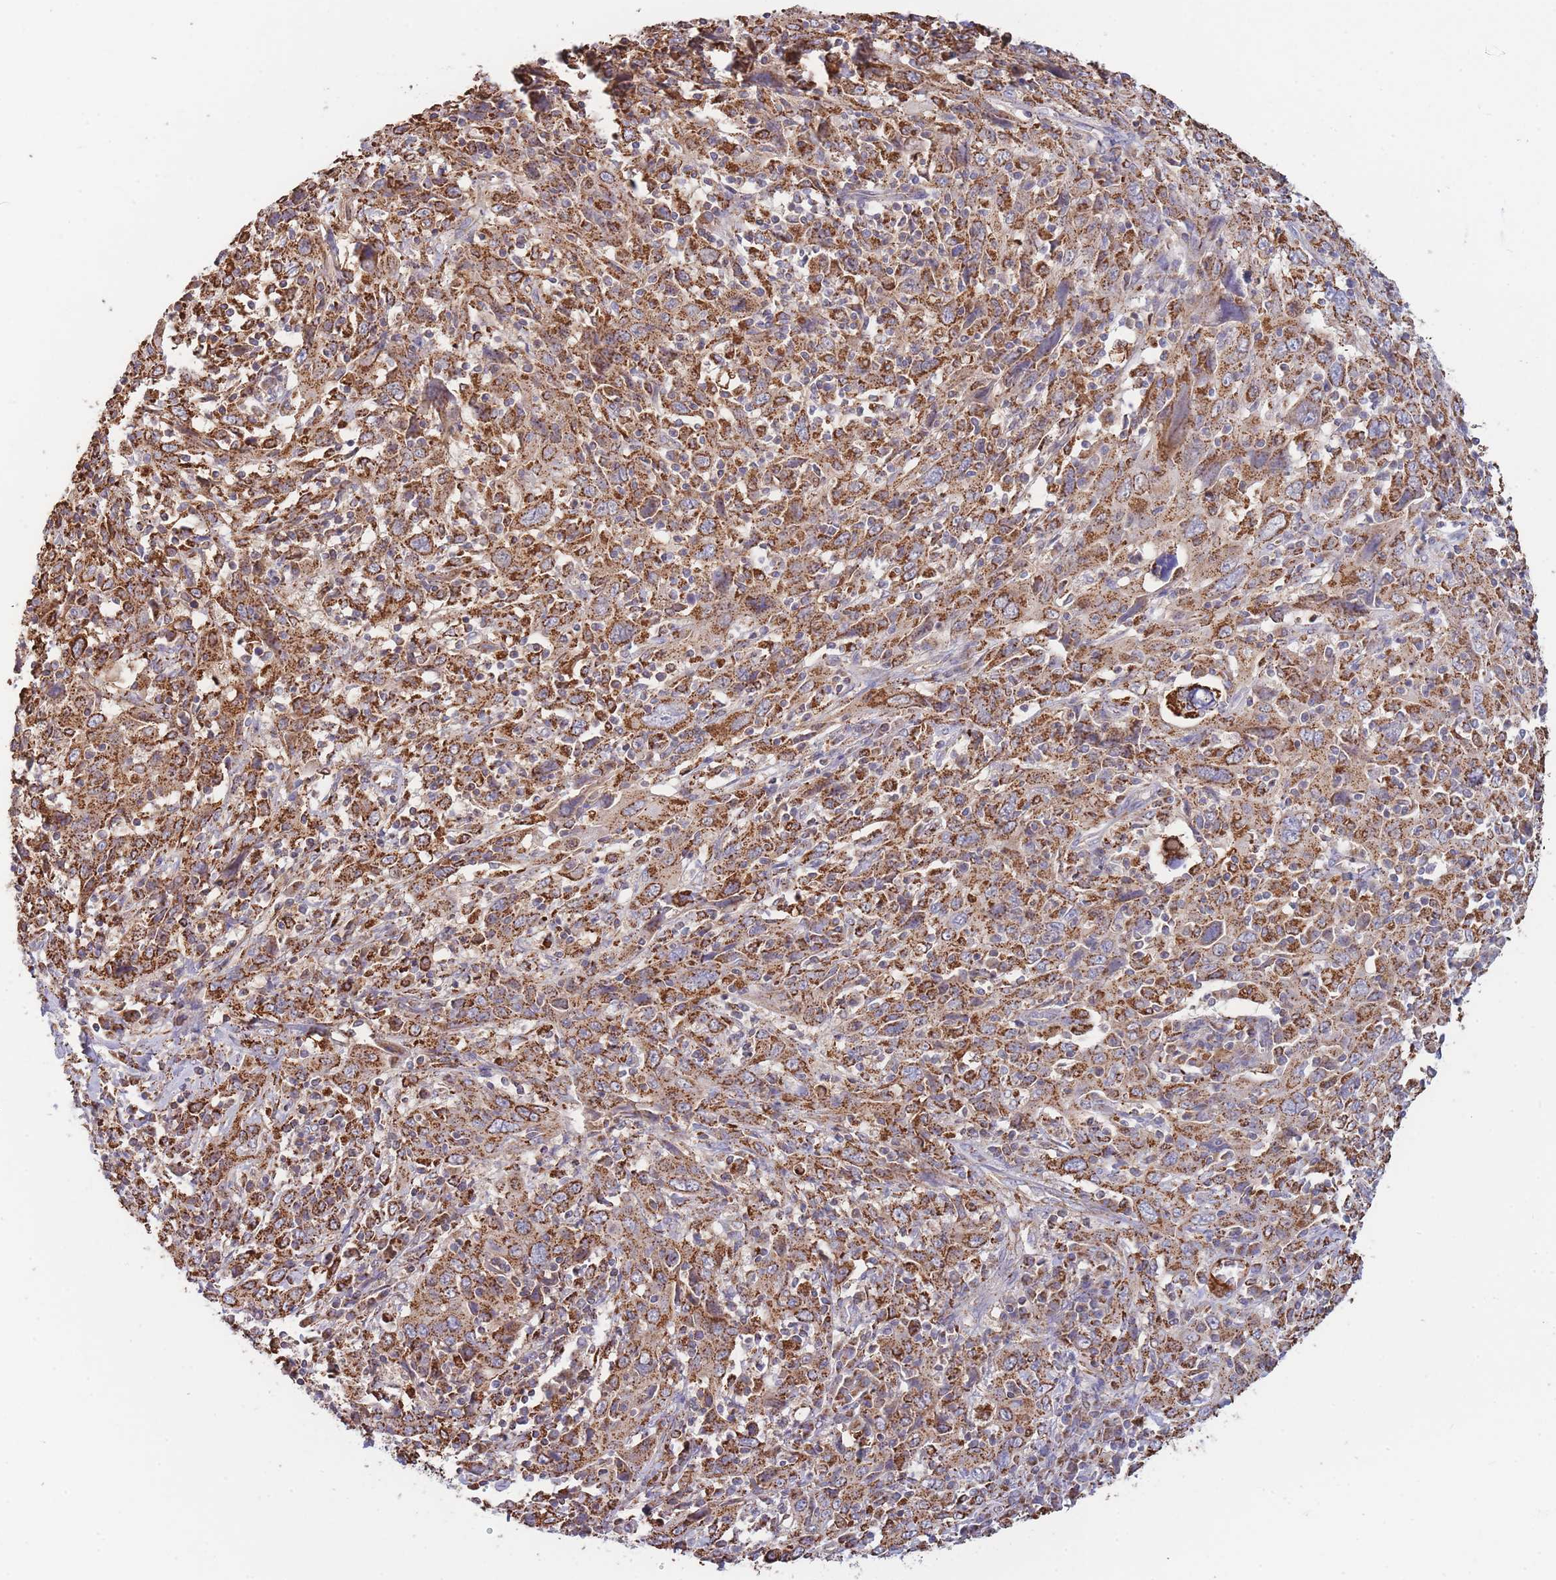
{"staining": {"intensity": "strong", "quantity": ">75%", "location": "cytoplasmic/membranous"}, "tissue": "cervical cancer", "cell_type": "Tumor cells", "image_type": "cancer", "snomed": [{"axis": "morphology", "description": "Squamous cell carcinoma, NOS"}, {"axis": "topography", "description": "Cervix"}], "caption": "The photomicrograph shows staining of cervical cancer (squamous cell carcinoma), revealing strong cytoplasmic/membranous protein staining (brown color) within tumor cells. (Stains: DAB (3,3'-diaminobenzidine) in brown, nuclei in blue, Microscopy: brightfield microscopy at high magnification).", "gene": "MRPL17", "patient": {"sex": "female", "age": 46}}